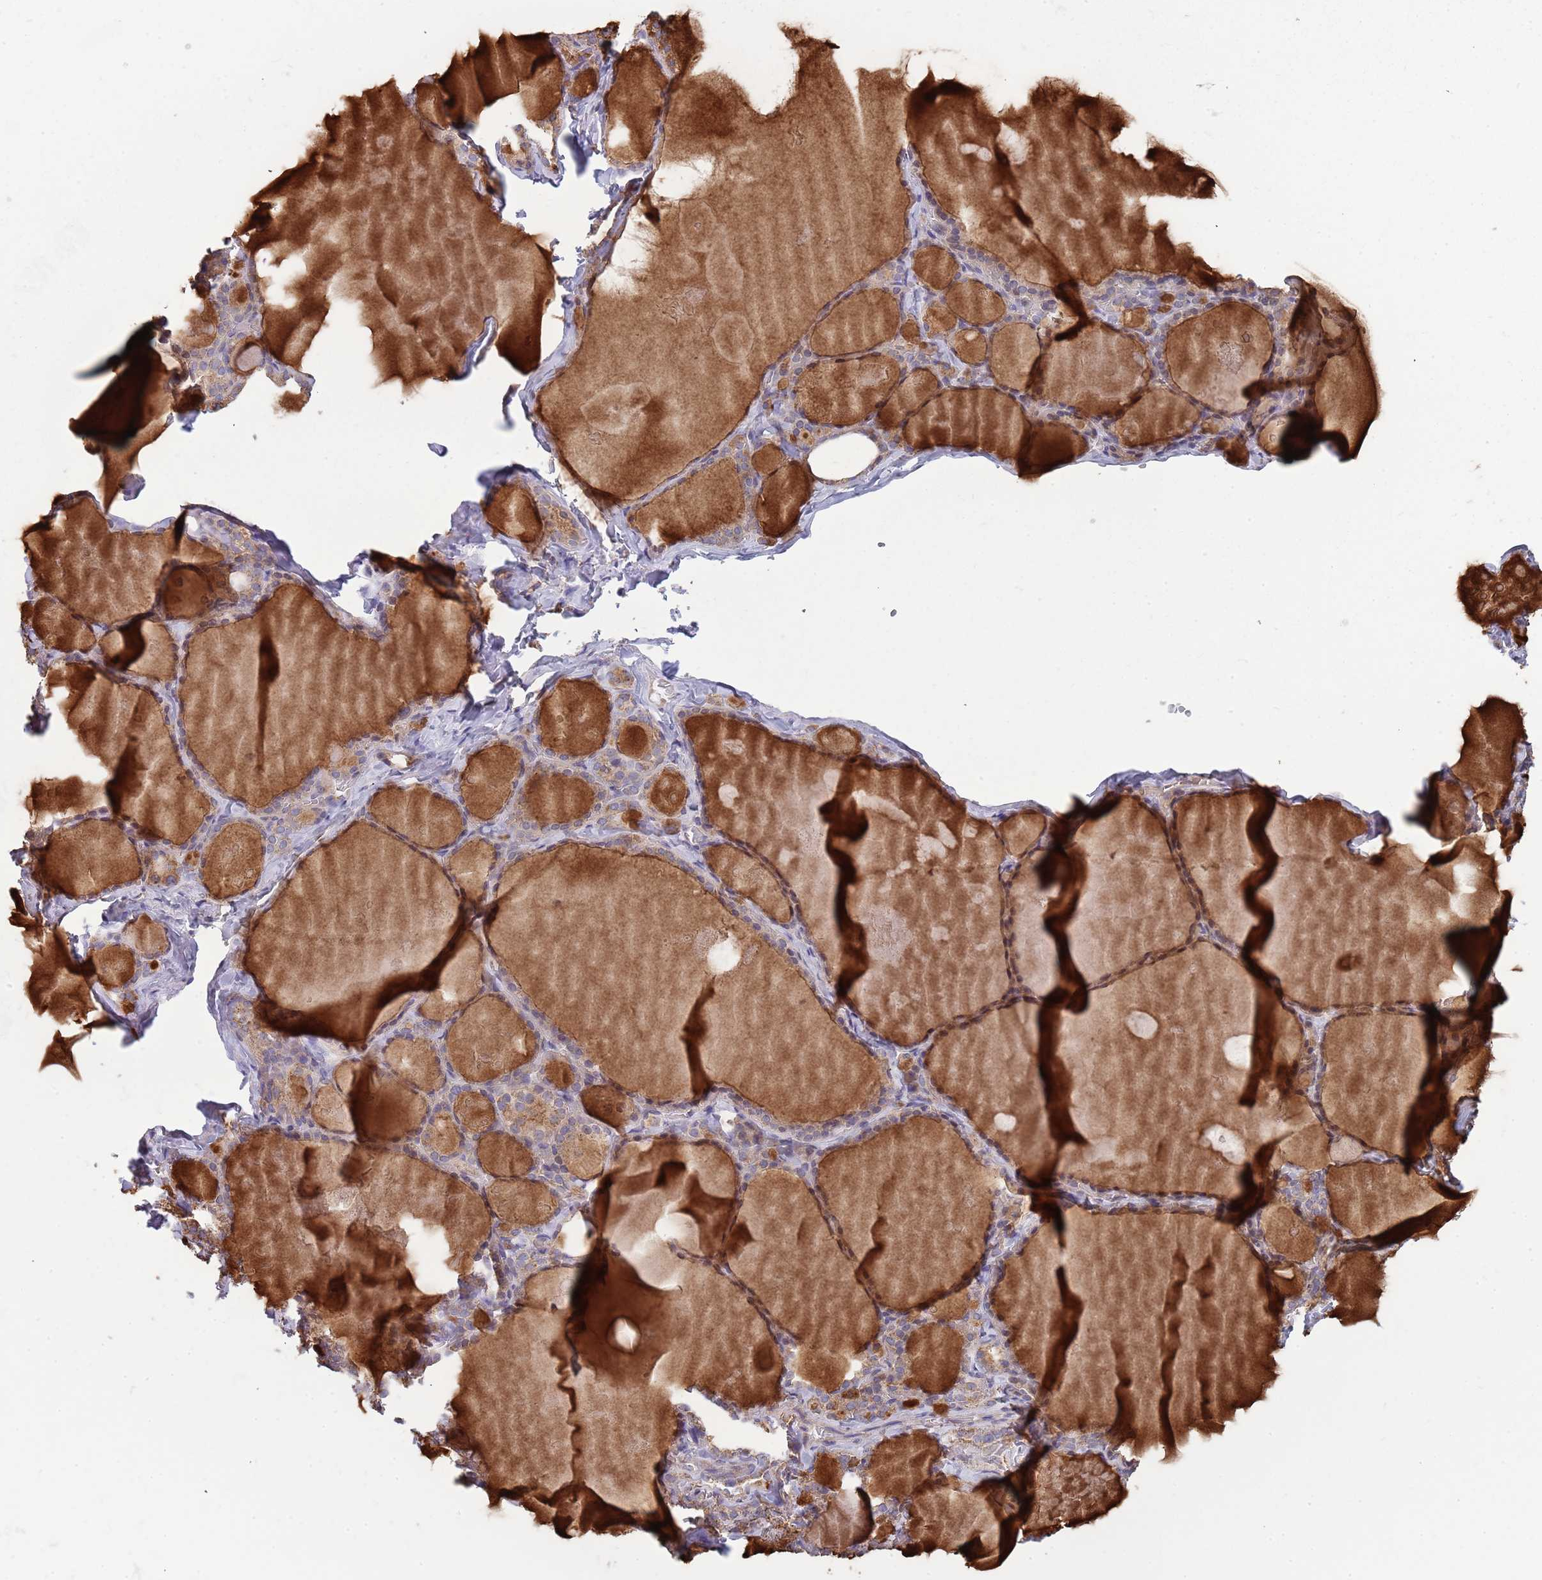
{"staining": {"intensity": "moderate", "quantity": ">75%", "location": "cytoplasmic/membranous"}, "tissue": "thyroid gland", "cell_type": "Glandular cells", "image_type": "normal", "snomed": [{"axis": "morphology", "description": "Normal tissue, NOS"}, {"axis": "topography", "description": "Thyroid gland"}], "caption": "Immunohistochemistry (IHC) photomicrograph of normal thyroid gland: thyroid gland stained using immunohistochemistry (IHC) reveals medium levels of moderate protein expression localized specifically in the cytoplasmic/membranous of glandular cells, appearing as a cytoplasmic/membranous brown color.", "gene": "VPS16", "patient": {"sex": "male", "age": 56}}